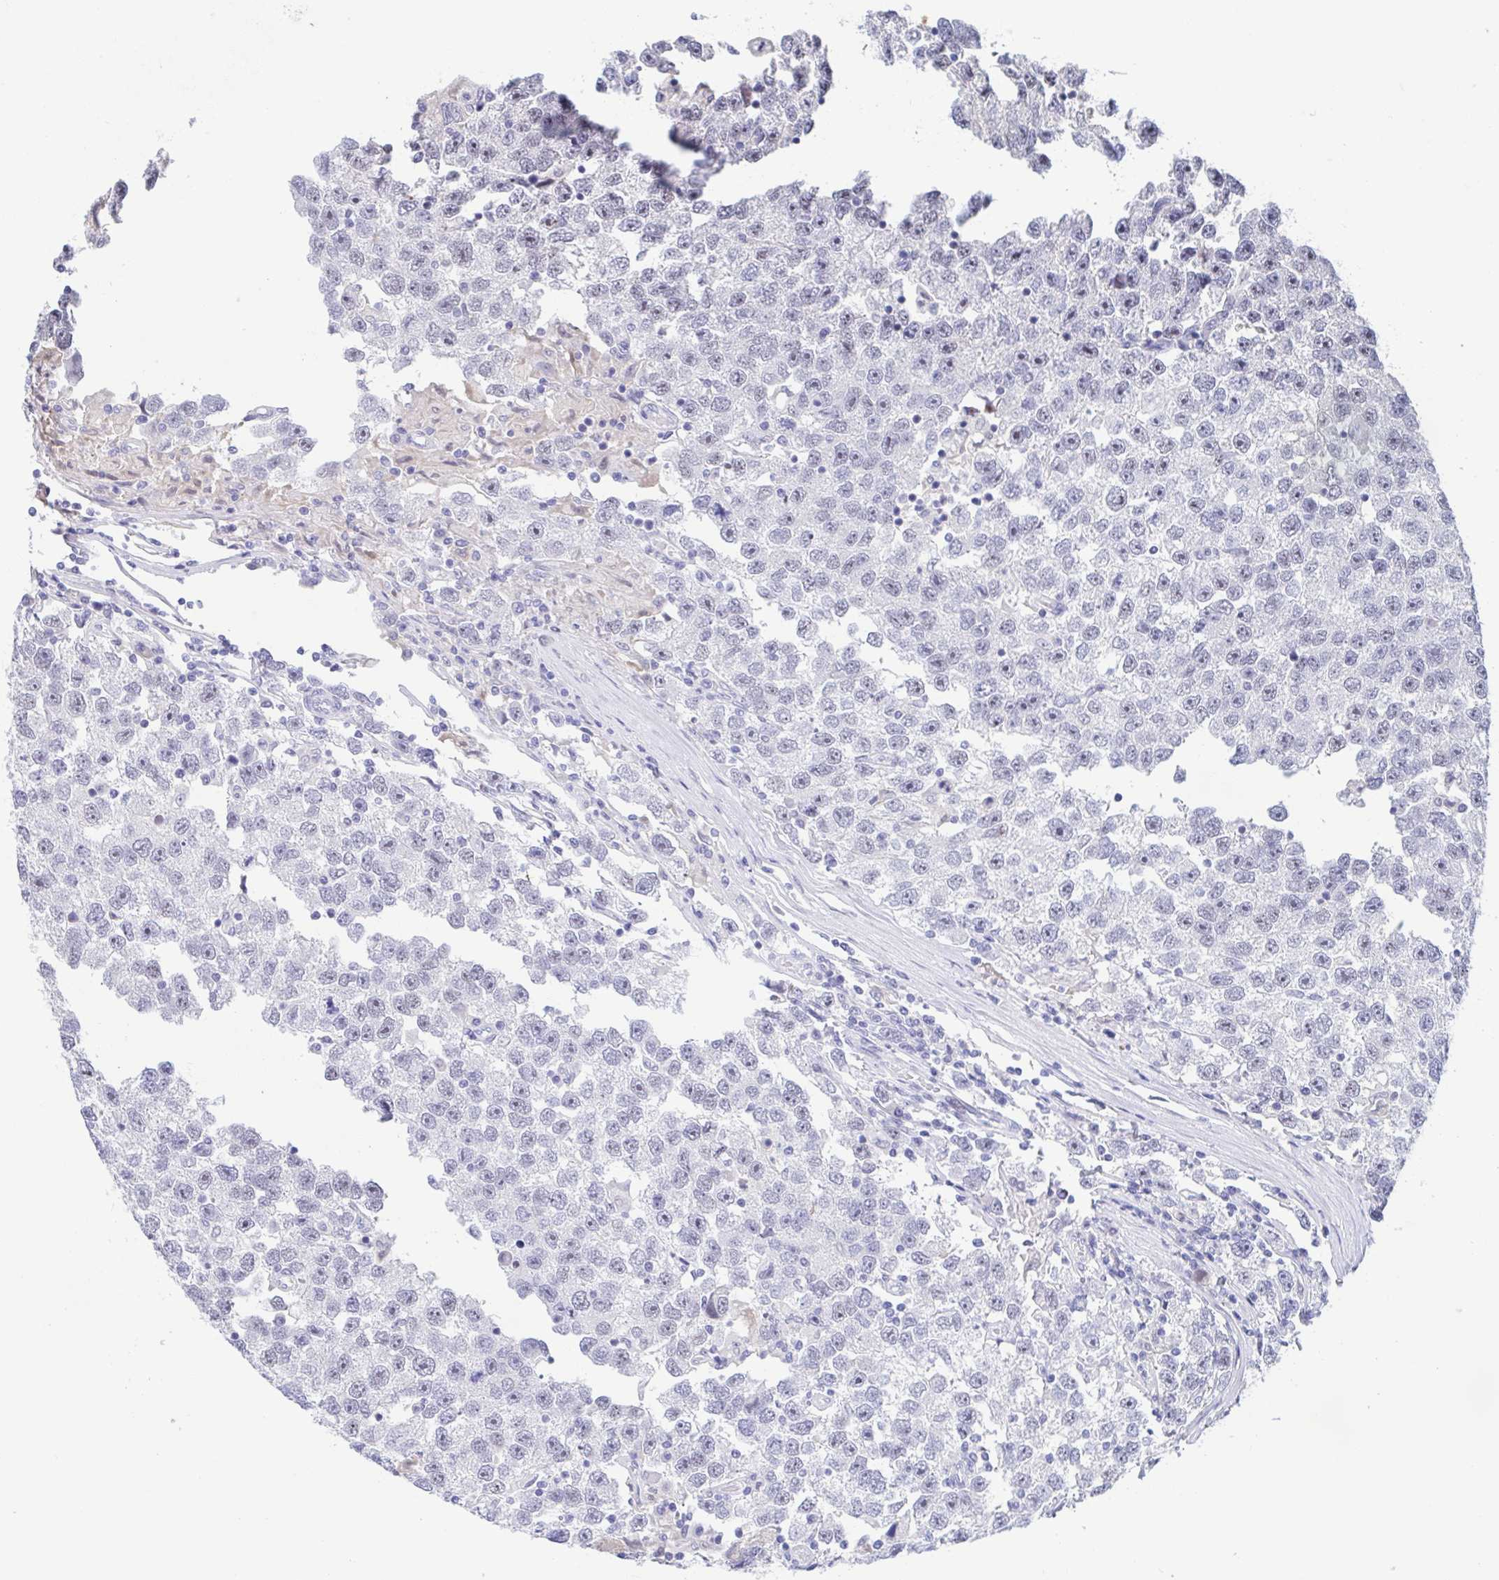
{"staining": {"intensity": "negative", "quantity": "none", "location": "none"}, "tissue": "testis cancer", "cell_type": "Tumor cells", "image_type": "cancer", "snomed": [{"axis": "morphology", "description": "Seminoma, NOS"}, {"axis": "topography", "description": "Testis"}], "caption": "An immunohistochemistry (IHC) histopathology image of testis cancer (seminoma) is shown. There is no staining in tumor cells of testis cancer (seminoma).", "gene": "PERM1", "patient": {"sex": "male", "age": 26}}